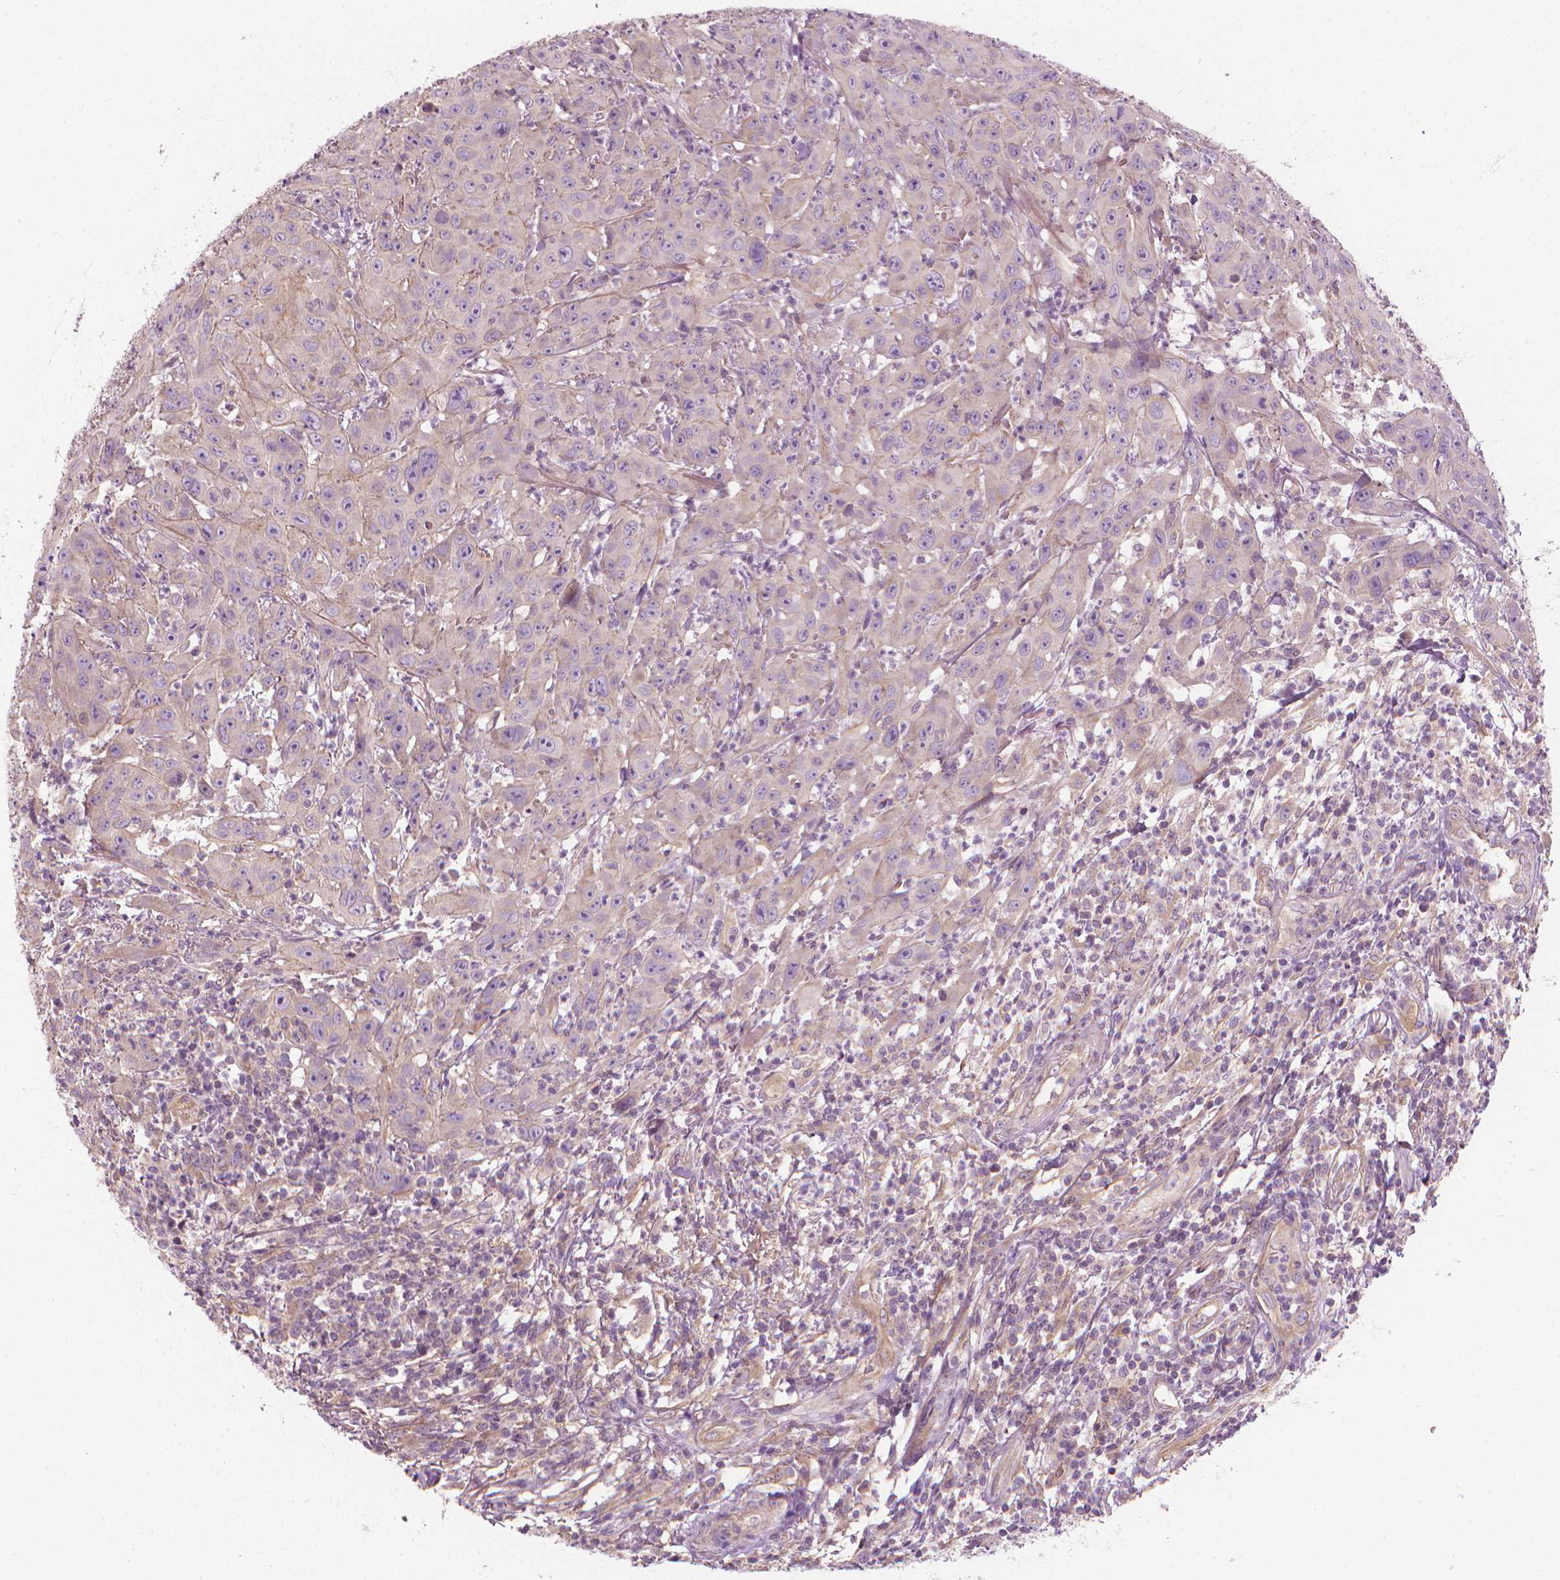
{"staining": {"intensity": "negative", "quantity": "none", "location": "none"}, "tissue": "head and neck cancer", "cell_type": "Tumor cells", "image_type": "cancer", "snomed": [{"axis": "morphology", "description": "Squamous cell carcinoma, NOS"}, {"axis": "topography", "description": "Skin"}, {"axis": "topography", "description": "Head-Neck"}], "caption": "The histopathology image reveals no staining of tumor cells in squamous cell carcinoma (head and neck).", "gene": "RIIAD1", "patient": {"sex": "male", "age": 80}}